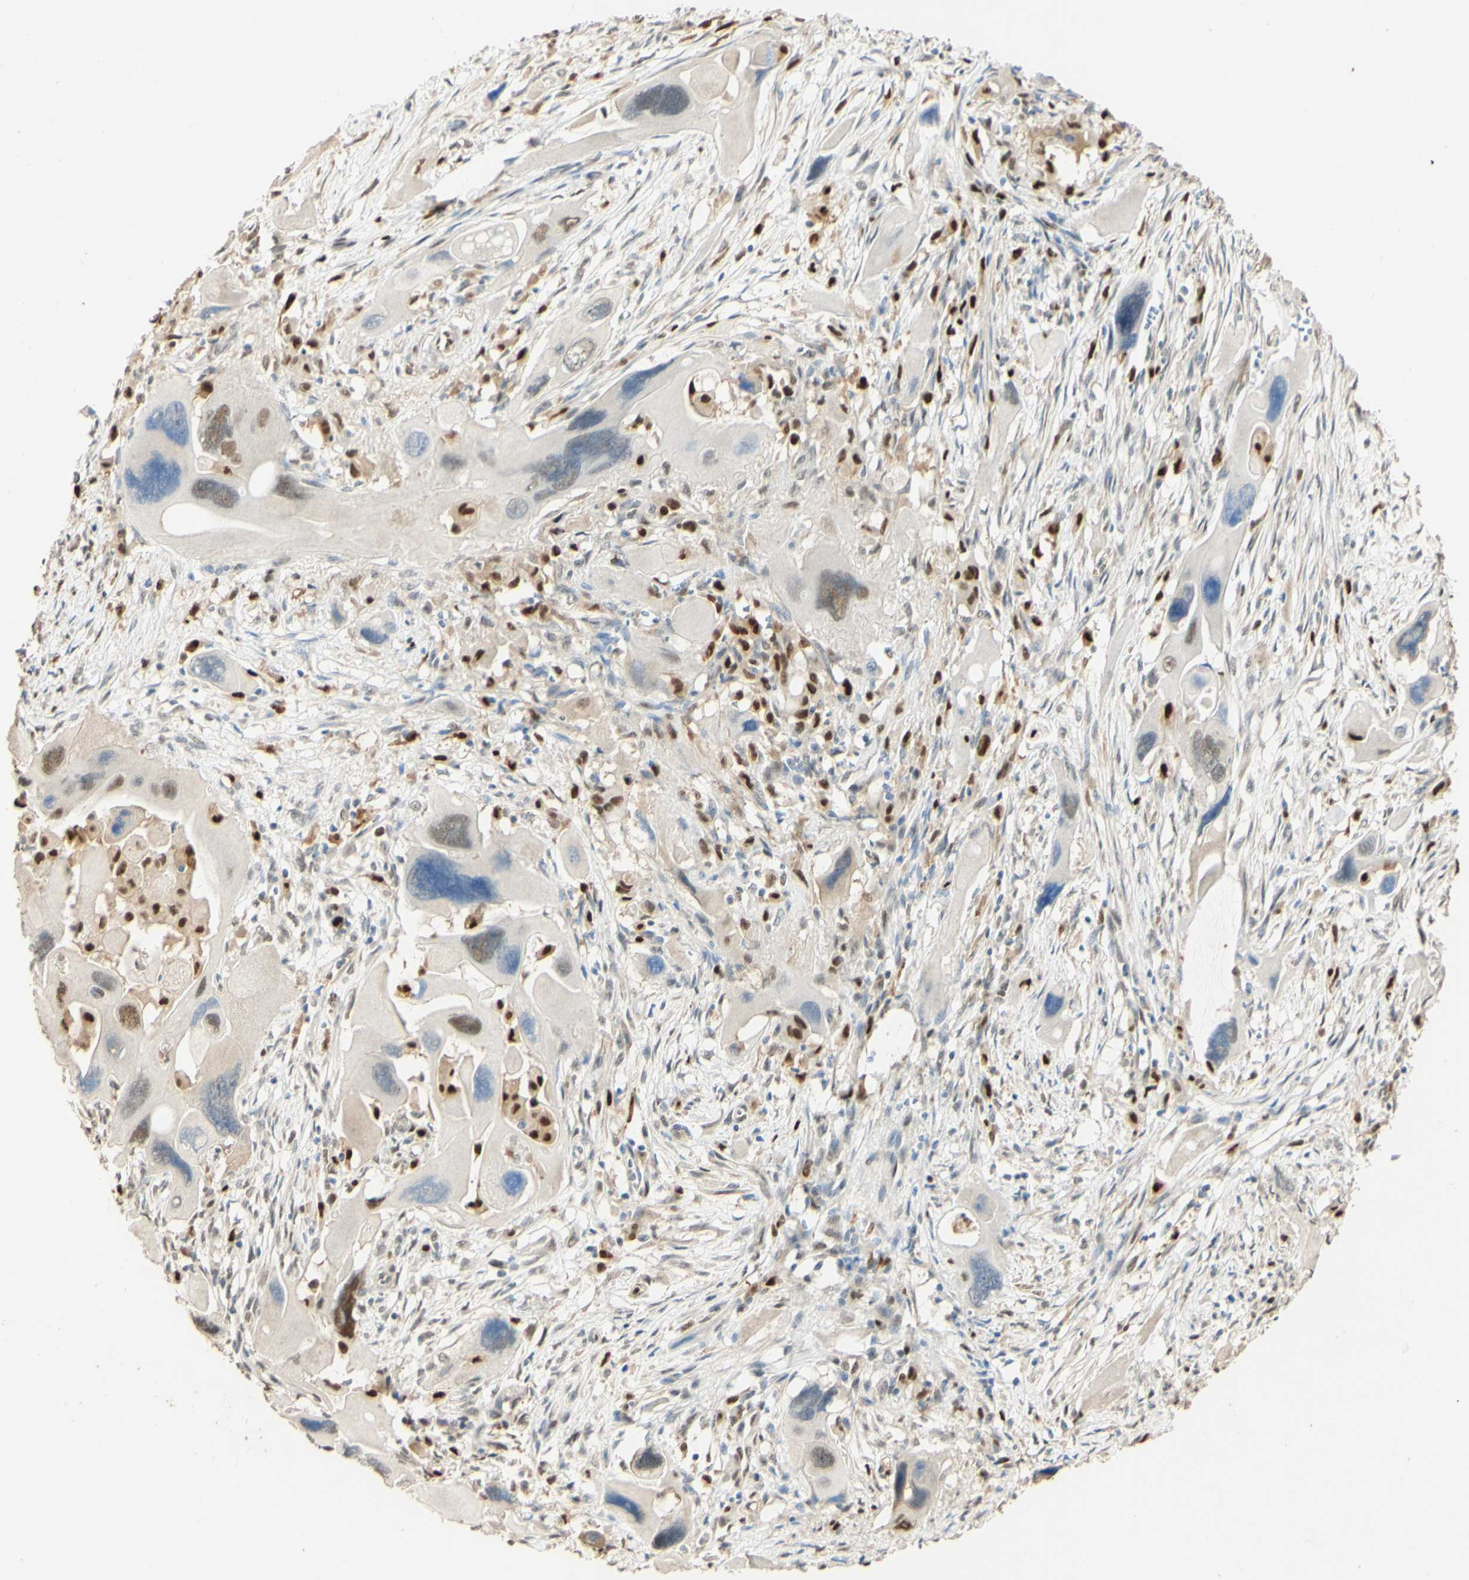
{"staining": {"intensity": "strong", "quantity": "25%-75%", "location": "cytoplasmic/membranous,nuclear"}, "tissue": "pancreatic cancer", "cell_type": "Tumor cells", "image_type": "cancer", "snomed": [{"axis": "morphology", "description": "Adenocarcinoma, NOS"}, {"axis": "topography", "description": "Pancreas"}], "caption": "Protein staining of pancreatic cancer (adenocarcinoma) tissue reveals strong cytoplasmic/membranous and nuclear expression in about 25%-75% of tumor cells.", "gene": "MAP3K4", "patient": {"sex": "male", "age": 73}}